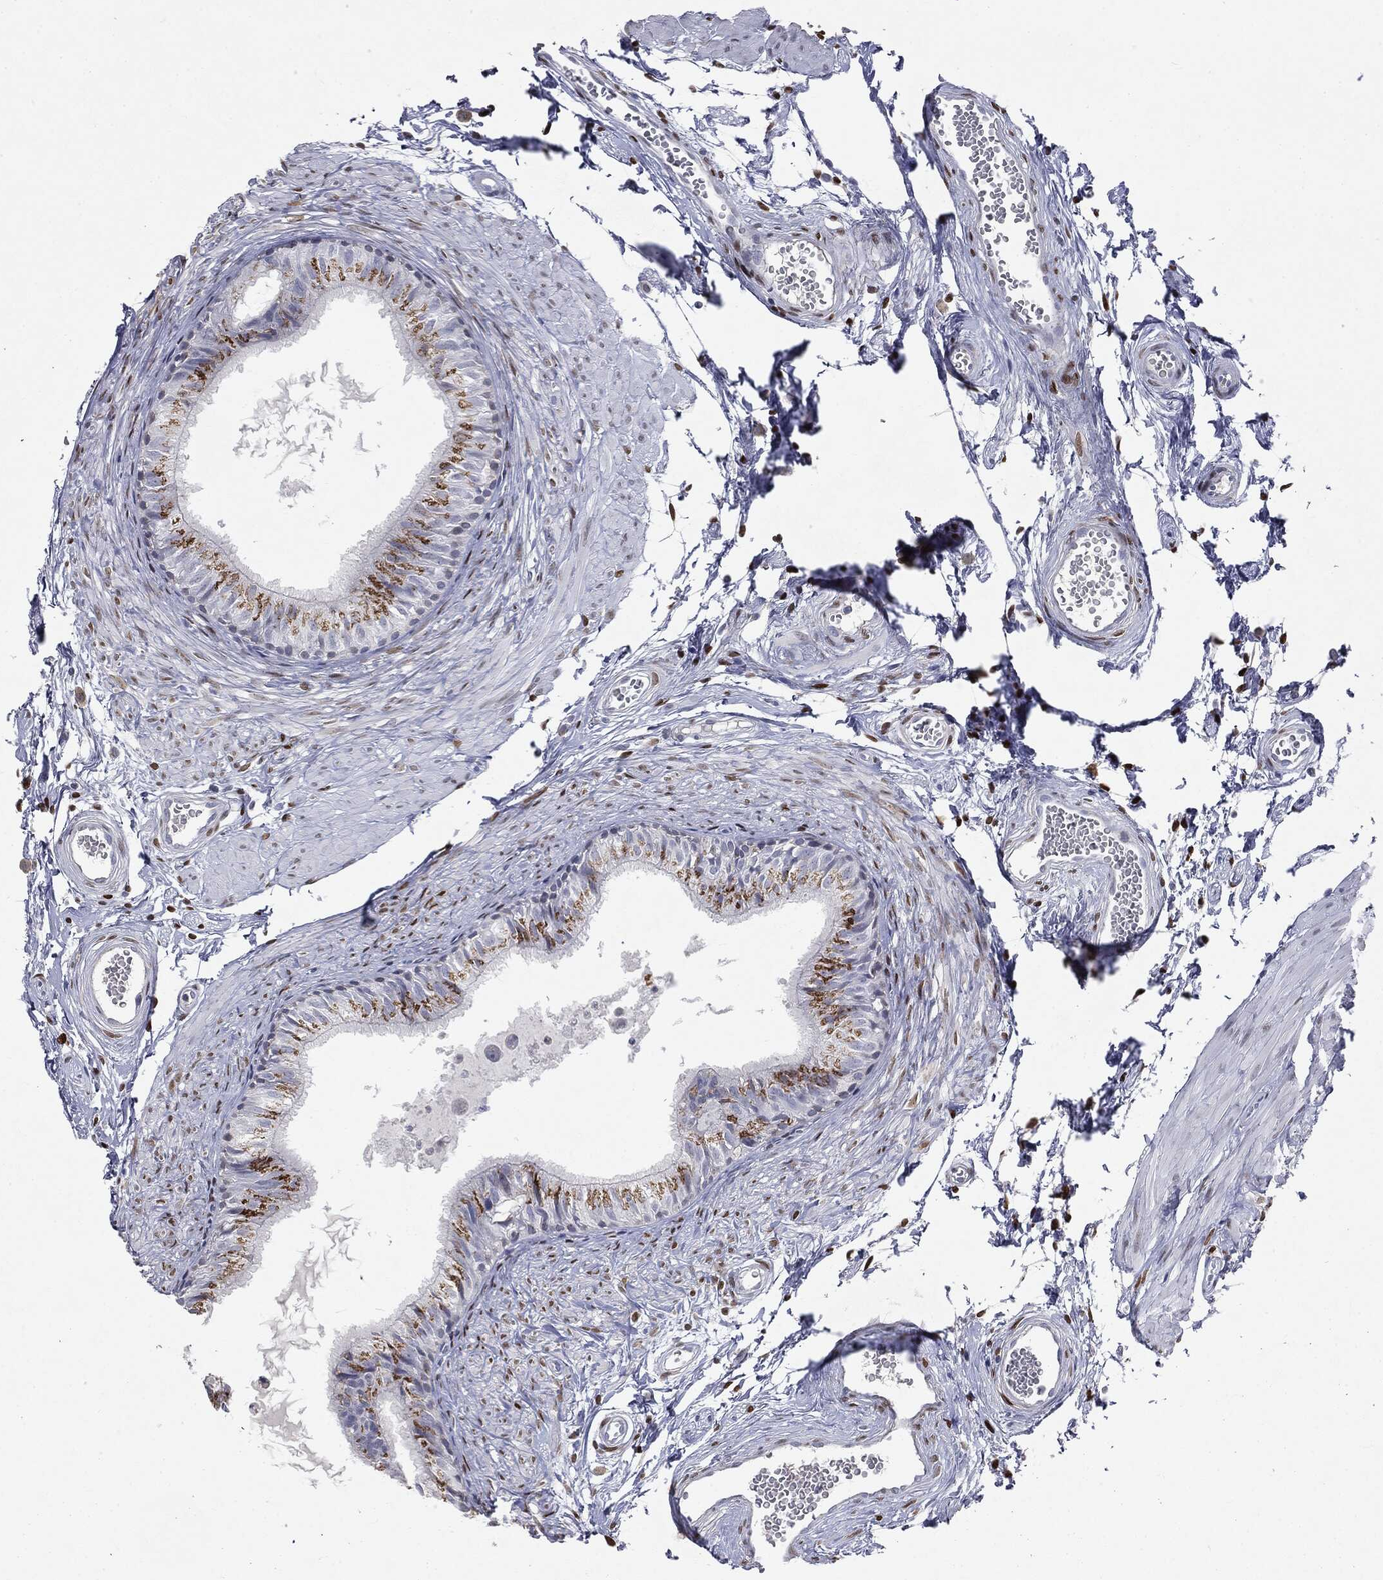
{"staining": {"intensity": "strong", "quantity": "25%-75%", "location": "cytoplasmic/membranous"}, "tissue": "epididymis", "cell_type": "Glandular cells", "image_type": "normal", "snomed": [{"axis": "morphology", "description": "Normal tissue, NOS"}, {"axis": "topography", "description": "Epididymis"}], "caption": "Protein staining of normal epididymis reveals strong cytoplasmic/membranous positivity in approximately 25%-75% of glandular cells. (IHC, brightfield microscopy, high magnification).", "gene": "CASD1", "patient": {"sex": "male", "age": 22}}